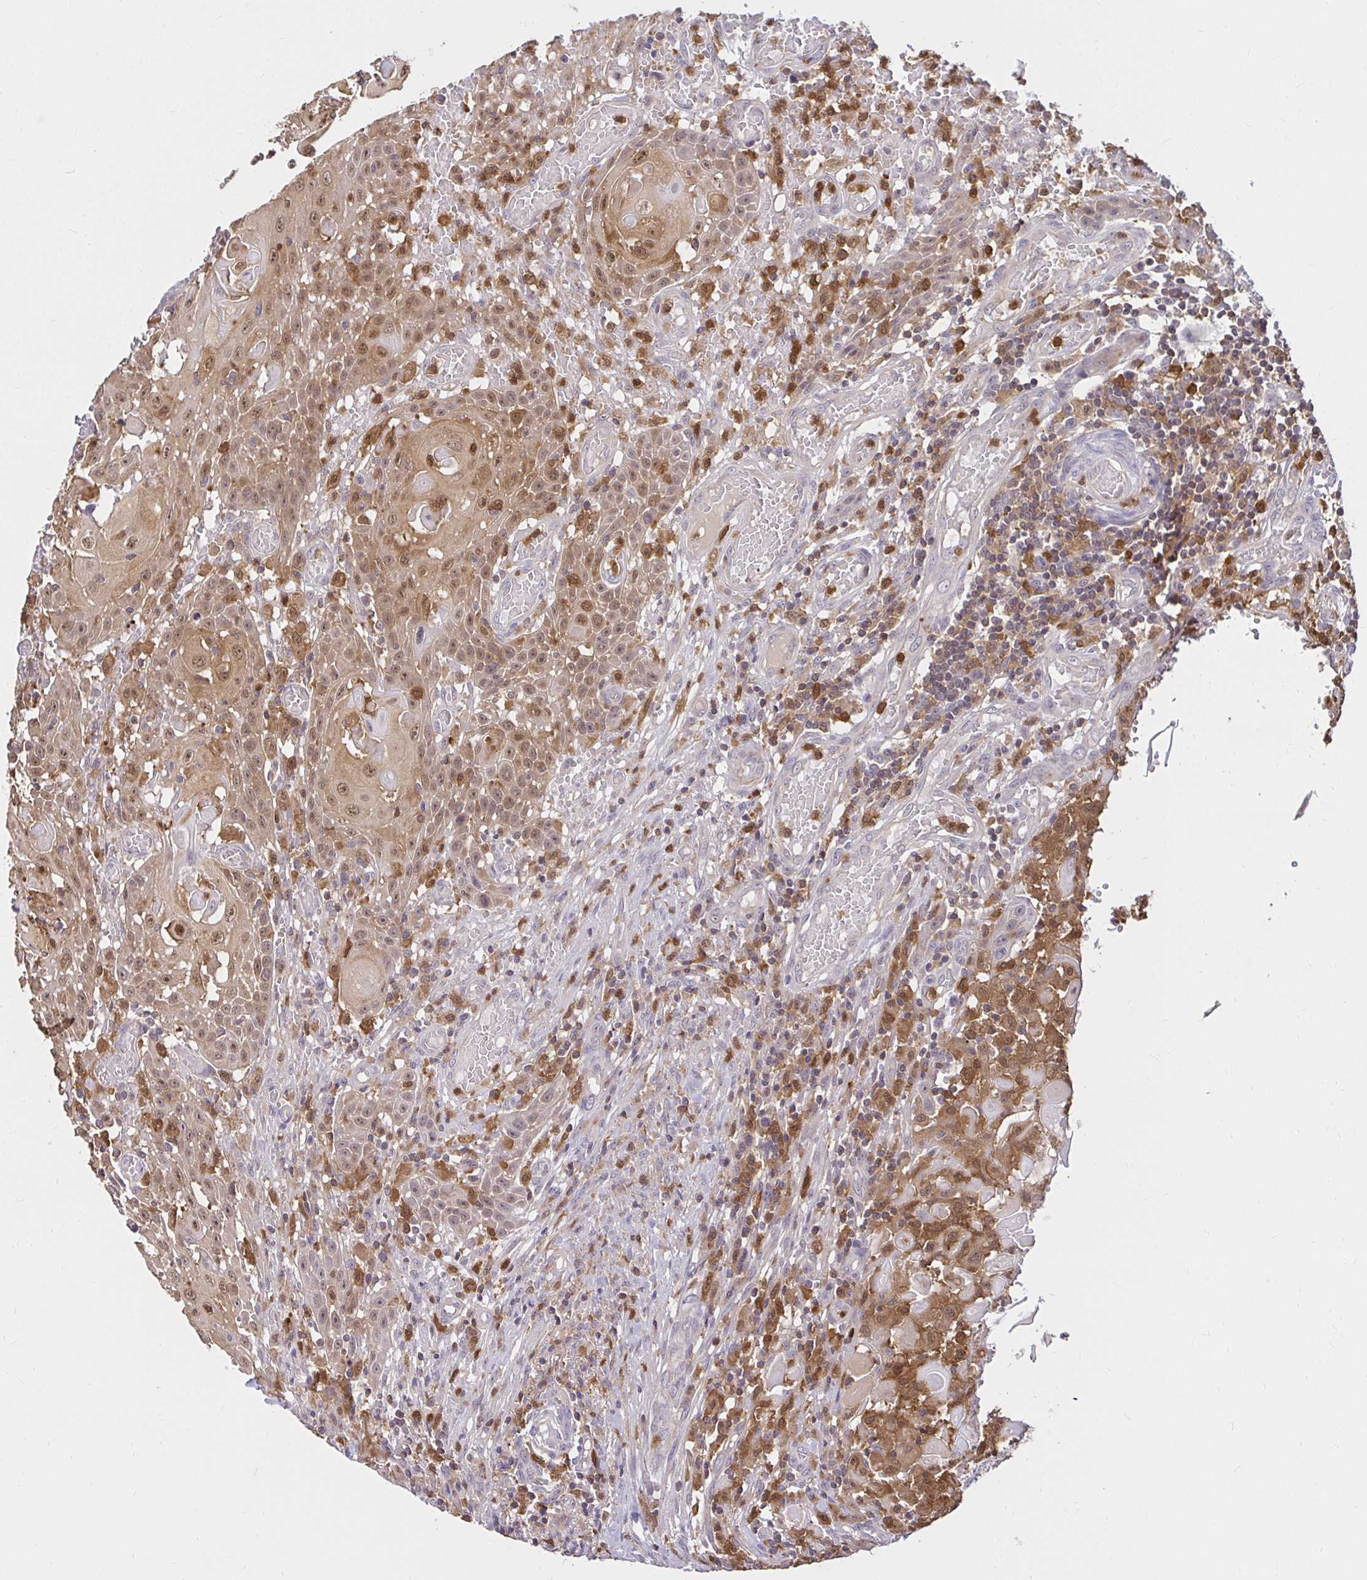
{"staining": {"intensity": "moderate", "quantity": "25%-75%", "location": "cytoplasmic/membranous,nuclear"}, "tissue": "head and neck cancer", "cell_type": "Tumor cells", "image_type": "cancer", "snomed": [{"axis": "morphology", "description": "Normal tissue, NOS"}, {"axis": "morphology", "description": "Squamous cell carcinoma, NOS"}, {"axis": "topography", "description": "Oral tissue"}, {"axis": "topography", "description": "Head-Neck"}], "caption": "IHC photomicrograph of human squamous cell carcinoma (head and neck) stained for a protein (brown), which exhibits medium levels of moderate cytoplasmic/membranous and nuclear expression in about 25%-75% of tumor cells.", "gene": "PYCARD", "patient": {"sex": "female", "age": 55}}